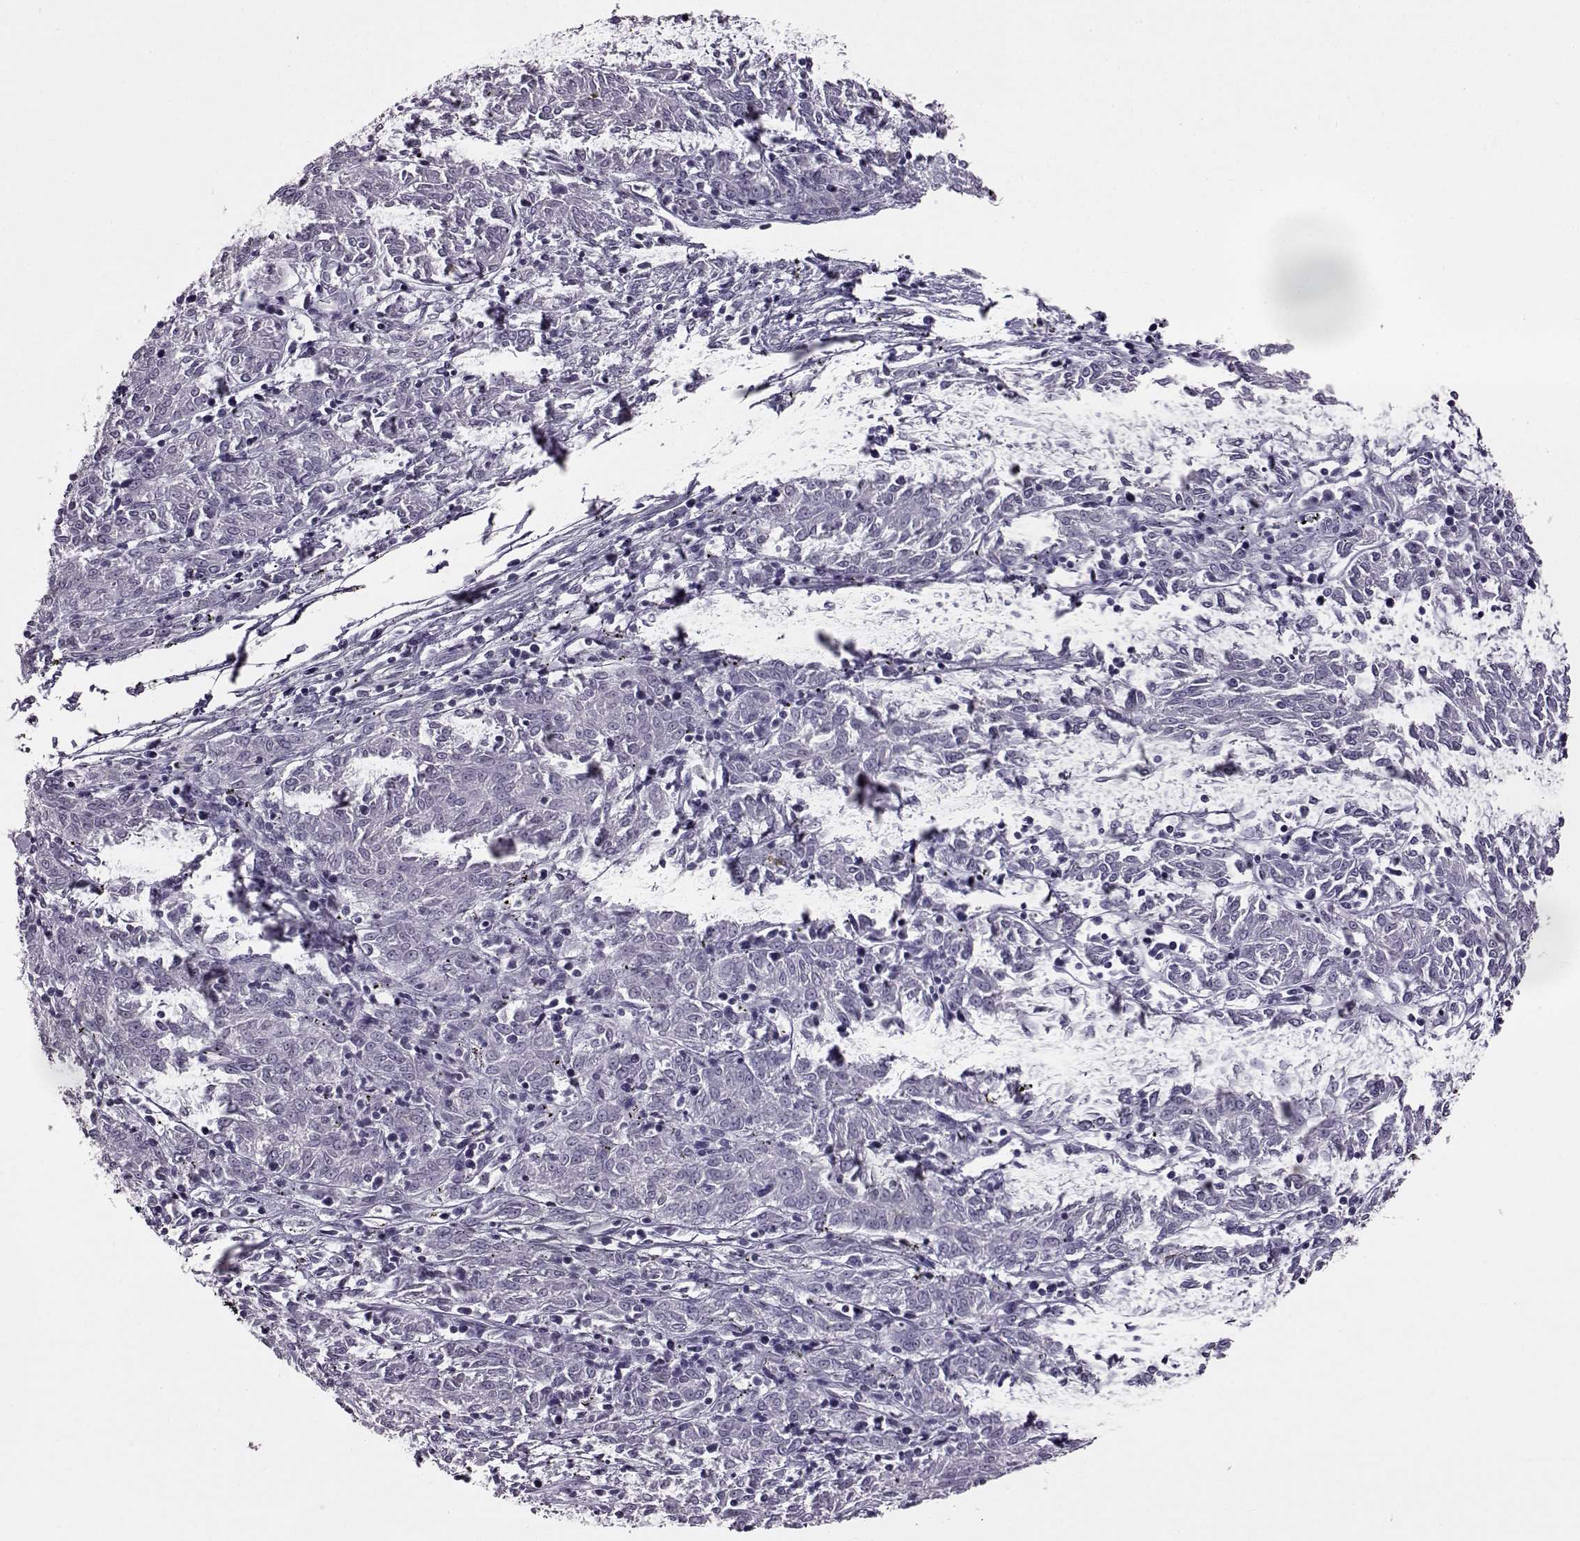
{"staining": {"intensity": "negative", "quantity": "none", "location": "none"}, "tissue": "melanoma", "cell_type": "Tumor cells", "image_type": "cancer", "snomed": [{"axis": "morphology", "description": "Malignant melanoma, NOS"}, {"axis": "topography", "description": "Skin"}], "caption": "A photomicrograph of malignant melanoma stained for a protein demonstrates no brown staining in tumor cells.", "gene": "ADGRG2", "patient": {"sex": "female", "age": 72}}